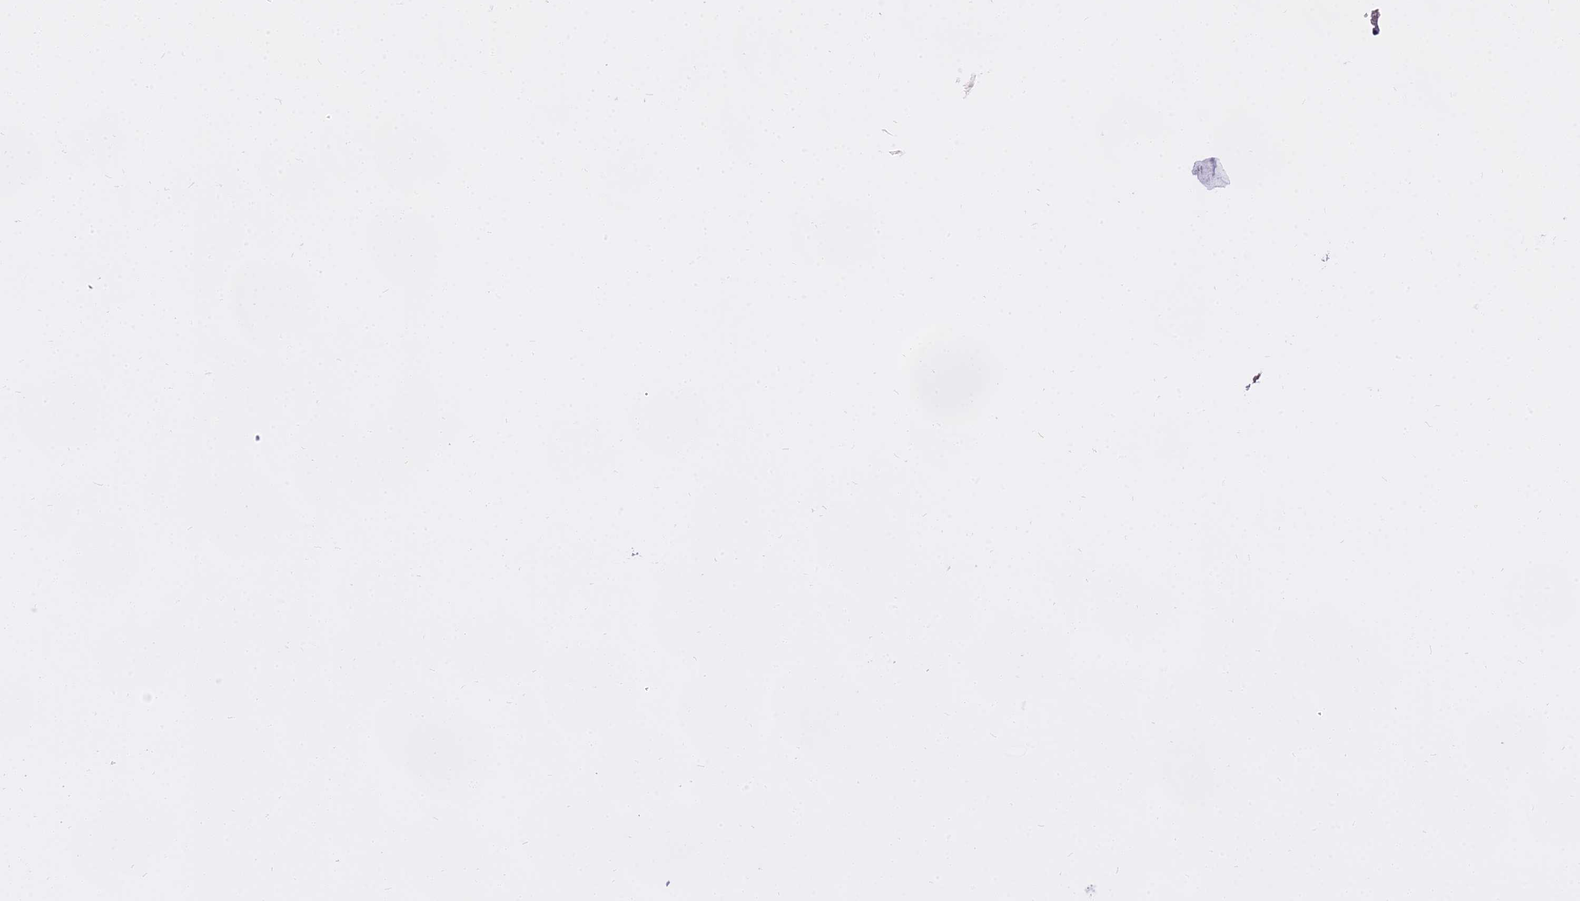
{"staining": {"intensity": "negative", "quantity": "none", "location": "none"}, "tissue": "bone marrow", "cell_type": "Hematopoietic cells", "image_type": "normal", "snomed": [{"axis": "morphology", "description": "Normal tissue, NOS"}, {"axis": "topography", "description": "Bone marrow"}], "caption": "A photomicrograph of human bone marrow is negative for staining in hematopoietic cells. (Stains: DAB (3,3'-diaminobenzidine) immunohistochemistry (IHC) with hematoxylin counter stain, Microscopy: brightfield microscopy at high magnification).", "gene": "OSTN", "patient": {"sex": "male", "age": 62}}